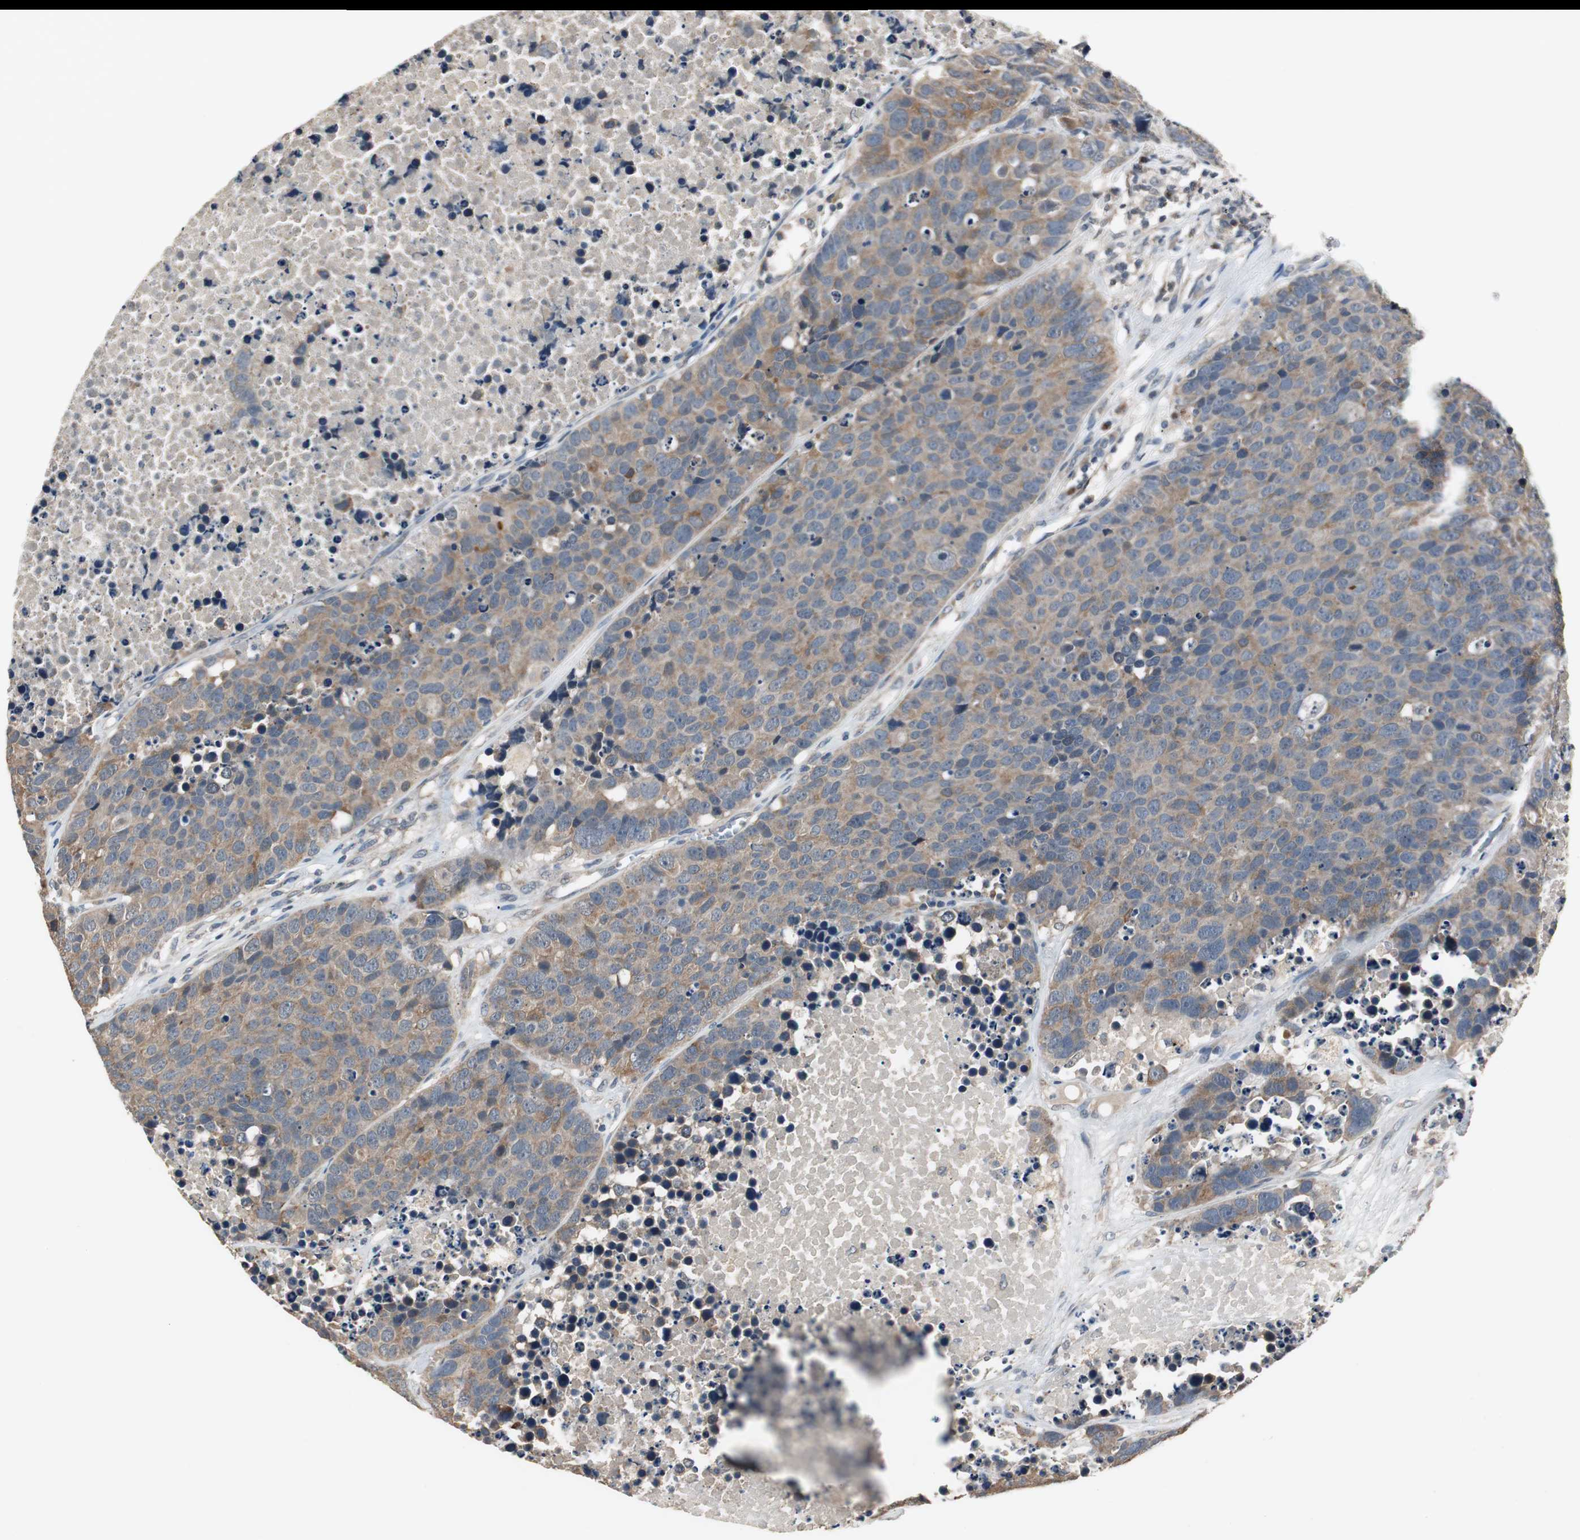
{"staining": {"intensity": "weak", "quantity": ">75%", "location": "cytoplasmic/membranous"}, "tissue": "carcinoid", "cell_type": "Tumor cells", "image_type": "cancer", "snomed": [{"axis": "morphology", "description": "Carcinoid, malignant, NOS"}, {"axis": "topography", "description": "Lung"}], "caption": "High-power microscopy captured an immunohistochemistry (IHC) image of carcinoid, revealing weak cytoplasmic/membranous expression in about >75% of tumor cells.", "gene": "PTPRN2", "patient": {"sex": "male", "age": 60}}